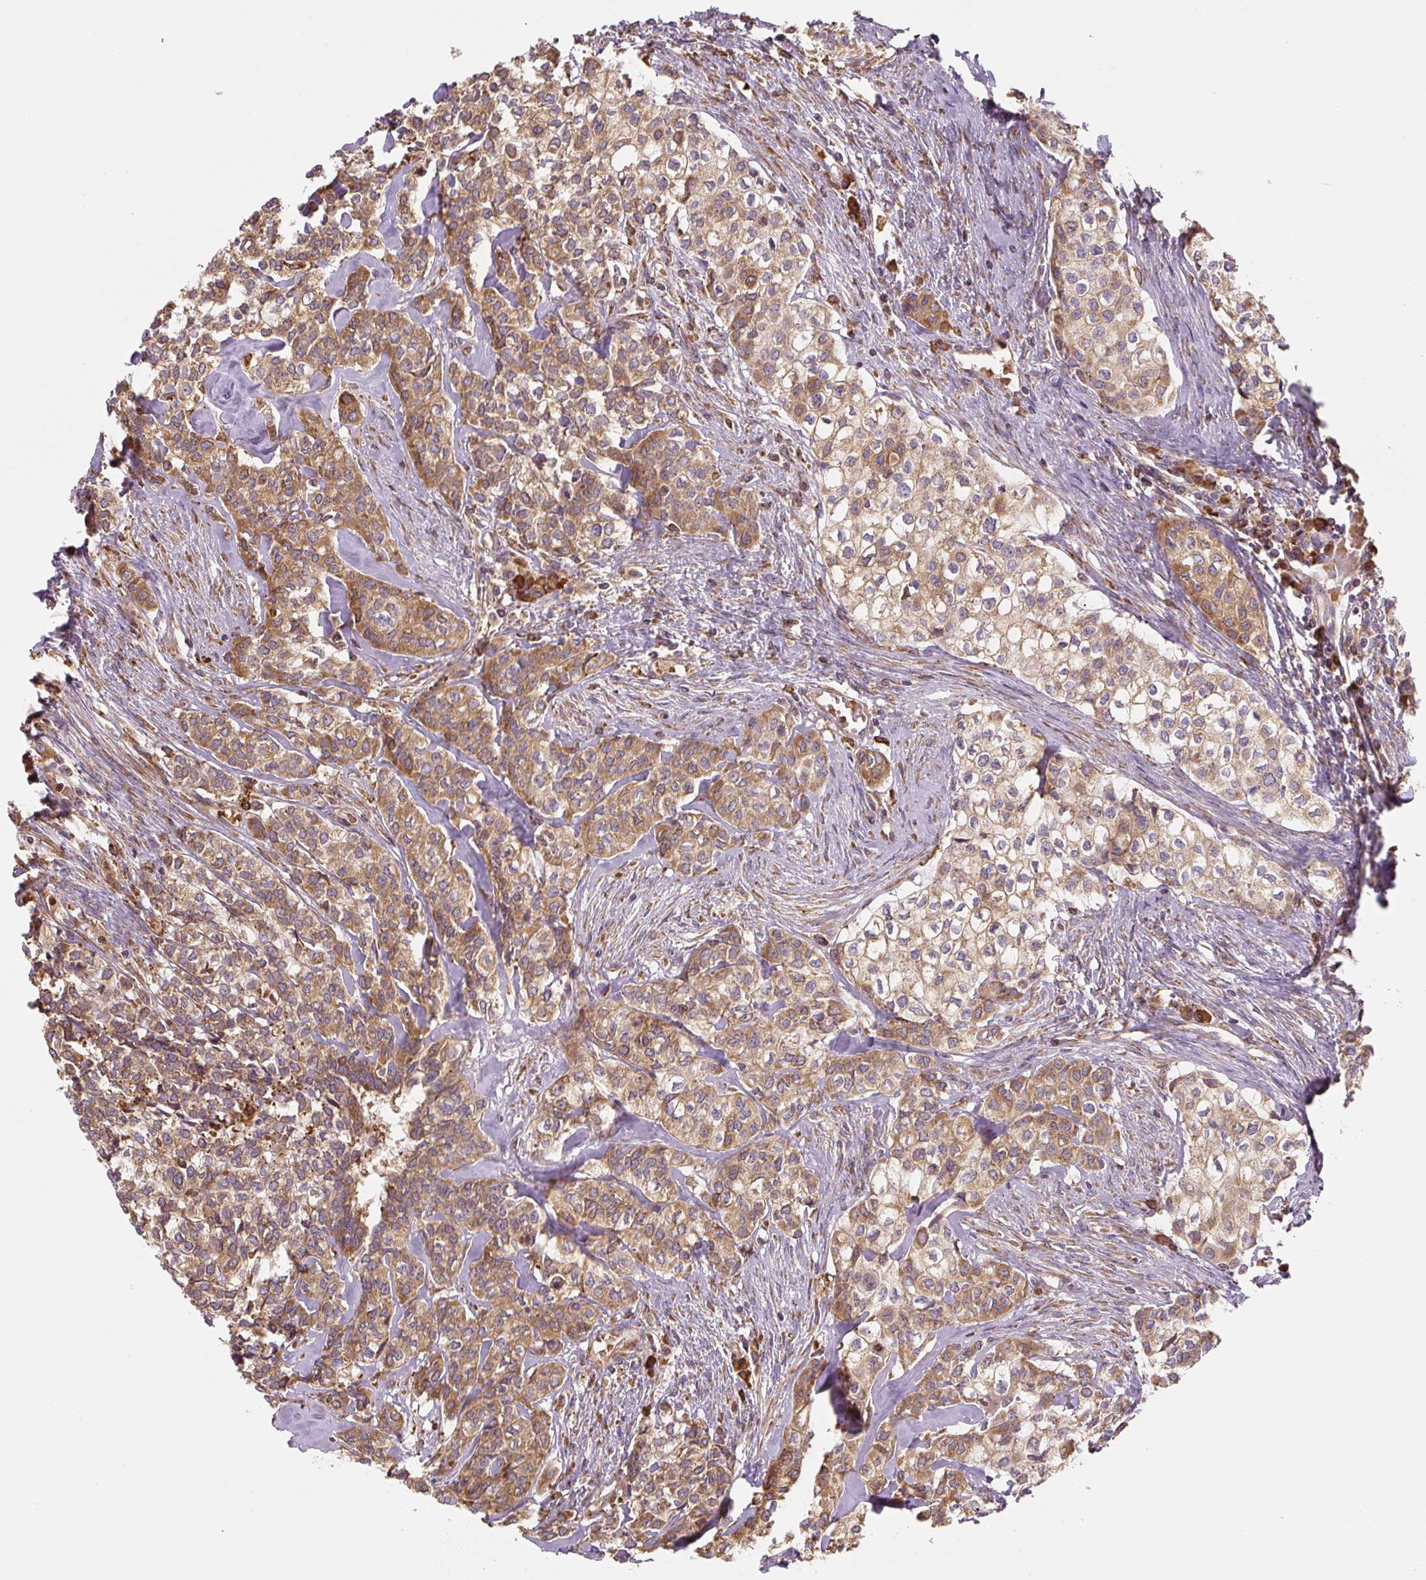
{"staining": {"intensity": "moderate", "quantity": ">75%", "location": "cytoplasmic/membranous"}, "tissue": "head and neck cancer", "cell_type": "Tumor cells", "image_type": "cancer", "snomed": [{"axis": "morphology", "description": "Adenocarcinoma, NOS"}, {"axis": "topography", "description": "Head-Neck"}], "caption": "Tumor cells exhibit medium levels of moderate cytoplasmic/membranous expression in approximately >75% of cells in head and neck cancer.", "gene": "RASA1", "patient": {"sex": "male", "age": 81}}